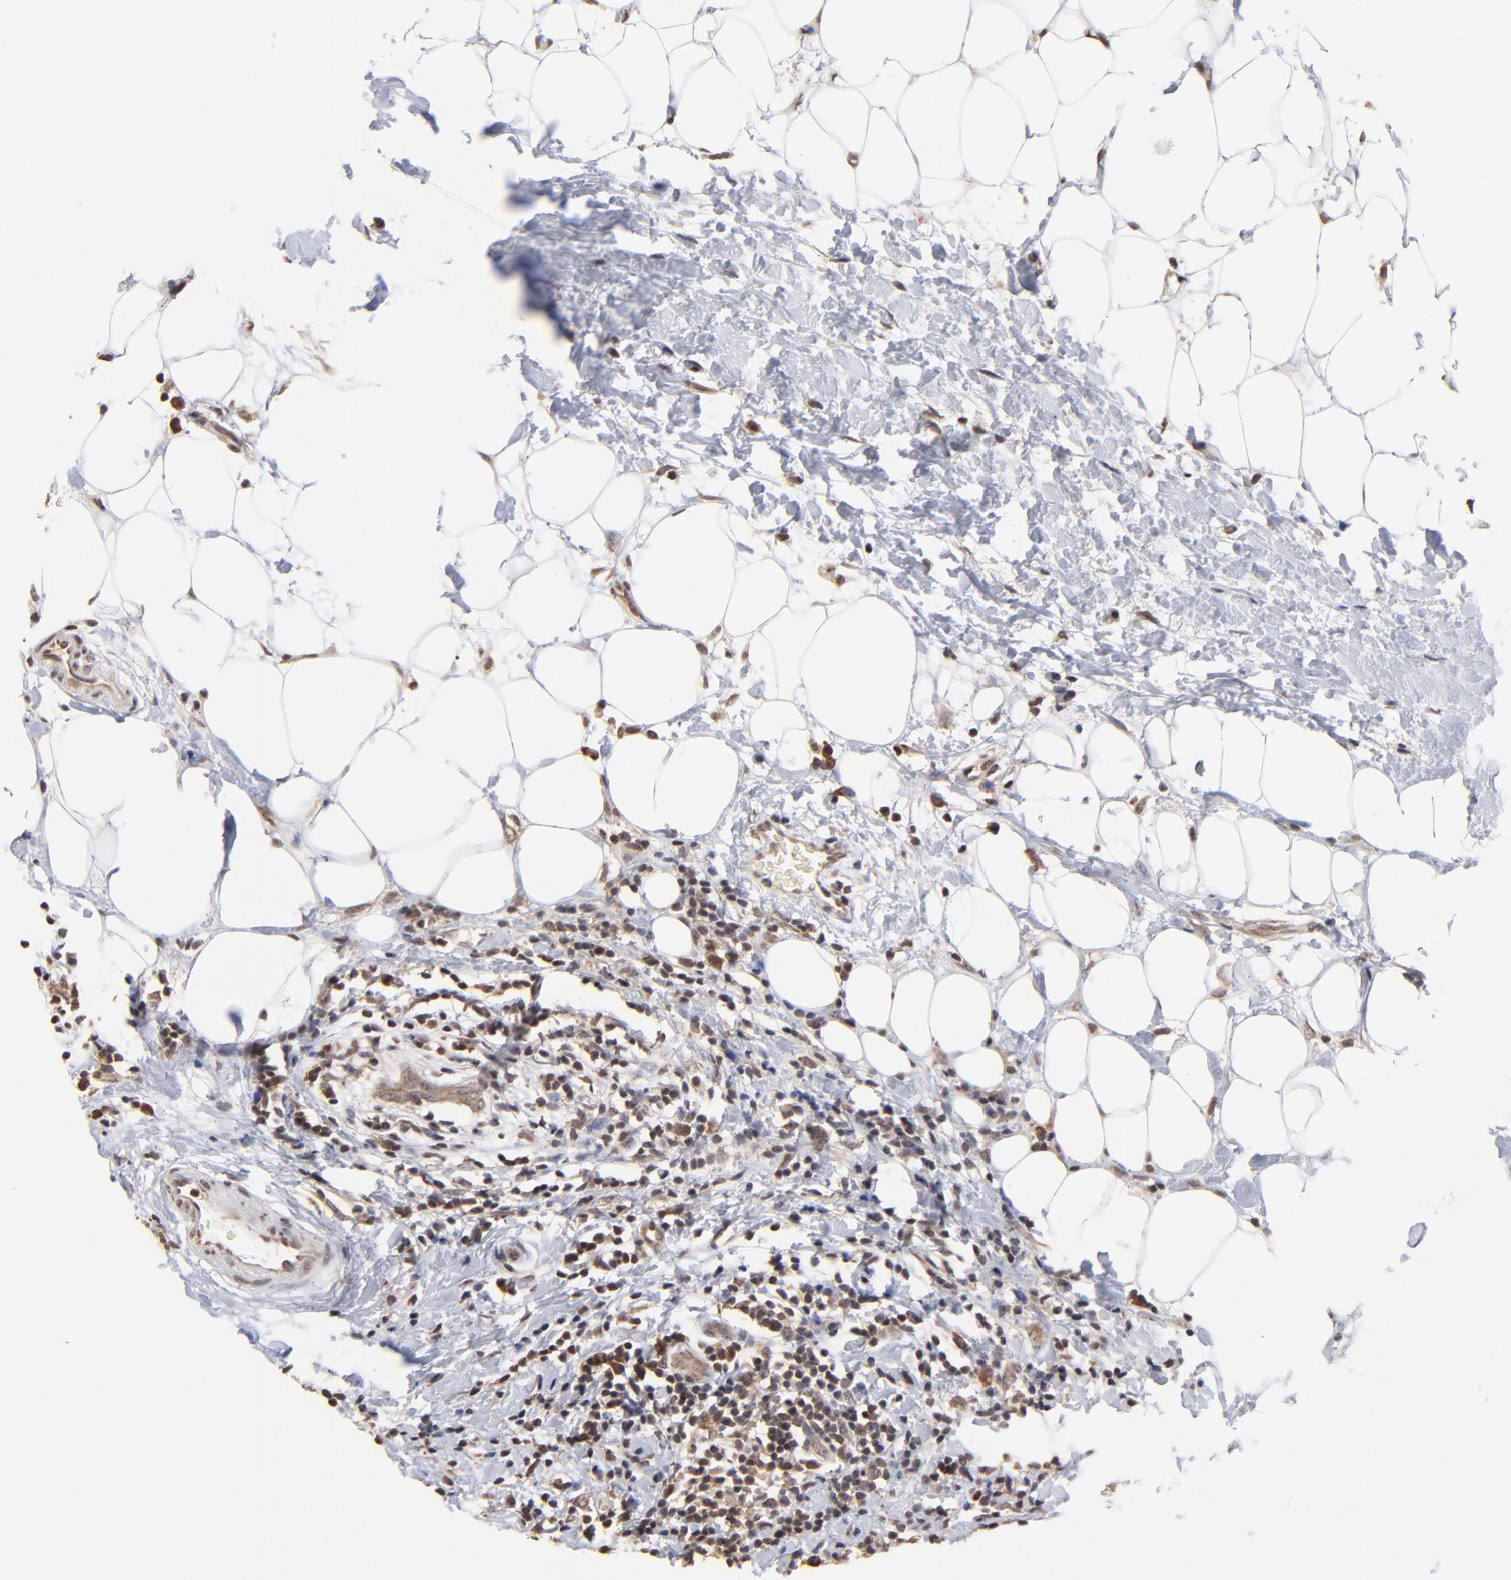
{"staining": {"intensity": "weak", "quantity": ">75%", "location": "cytoplasmic/membranous"}, "tissue": "breast cancer", "cell_type": "Tumor cells", "image_type": "cancer", "snomed": [{"axis": "morphology", "description": "Duct carcinoma"}, {"axis": "topography", "description": "Breast"}], "caption": "A brown stain shows weak cytoplasmic/membranous staining of a protein in human infiltrating ductal carcinoma (breast) tumor cells. (Brightfield microscopy of DAB IHC at high magnification).", "gene": "BRPF1", "patient": {"sex": "female", "age": 54}}